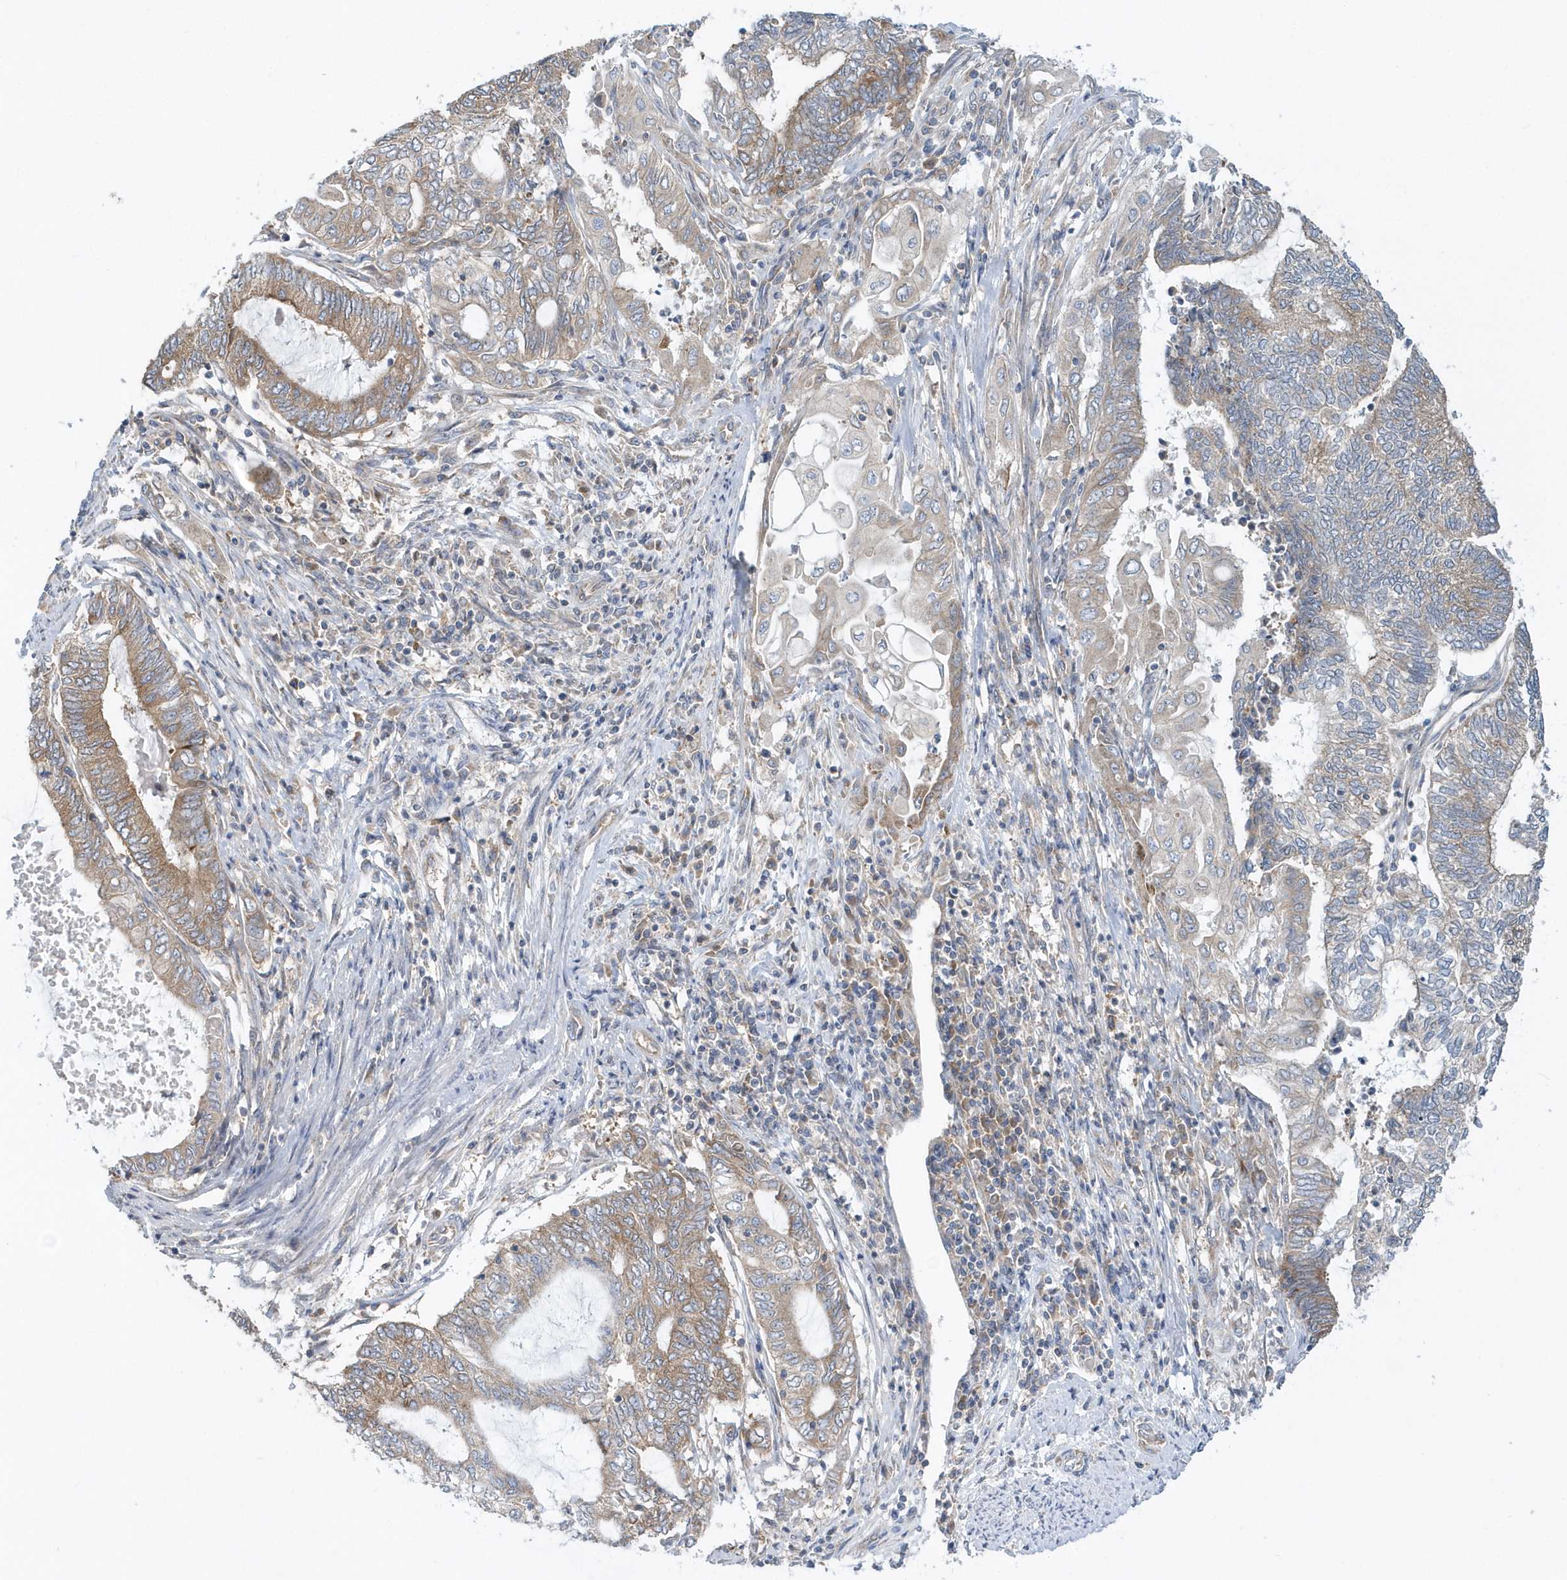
{"staining": {"intensity": "weak", "quantity": "25%-75%", "location": "cytoplasmic/membranous"}, "tissue": "endometrial cancer", "cell_type": "Tumor cells", "image_type": "cancer", "snomed": [{"axis": "morphology", "description": "Adenocarcinoma, NOS"}, {"axis": "topography", "description": "Uterus"}, {"axis": "topography", "description": "Endometrium"}], "caption": "Tumor cells display low levels of weak cytoplasmic/membranous positivity in approximately 25%-75% of cells in endometrial cancer. (DAB (3,3'-diaminobenzidine) IHC, brown staining for protein, blue staining for nuclei).", "gene": "EIF3C", "patient": {"sex": "female", "age": 70}}